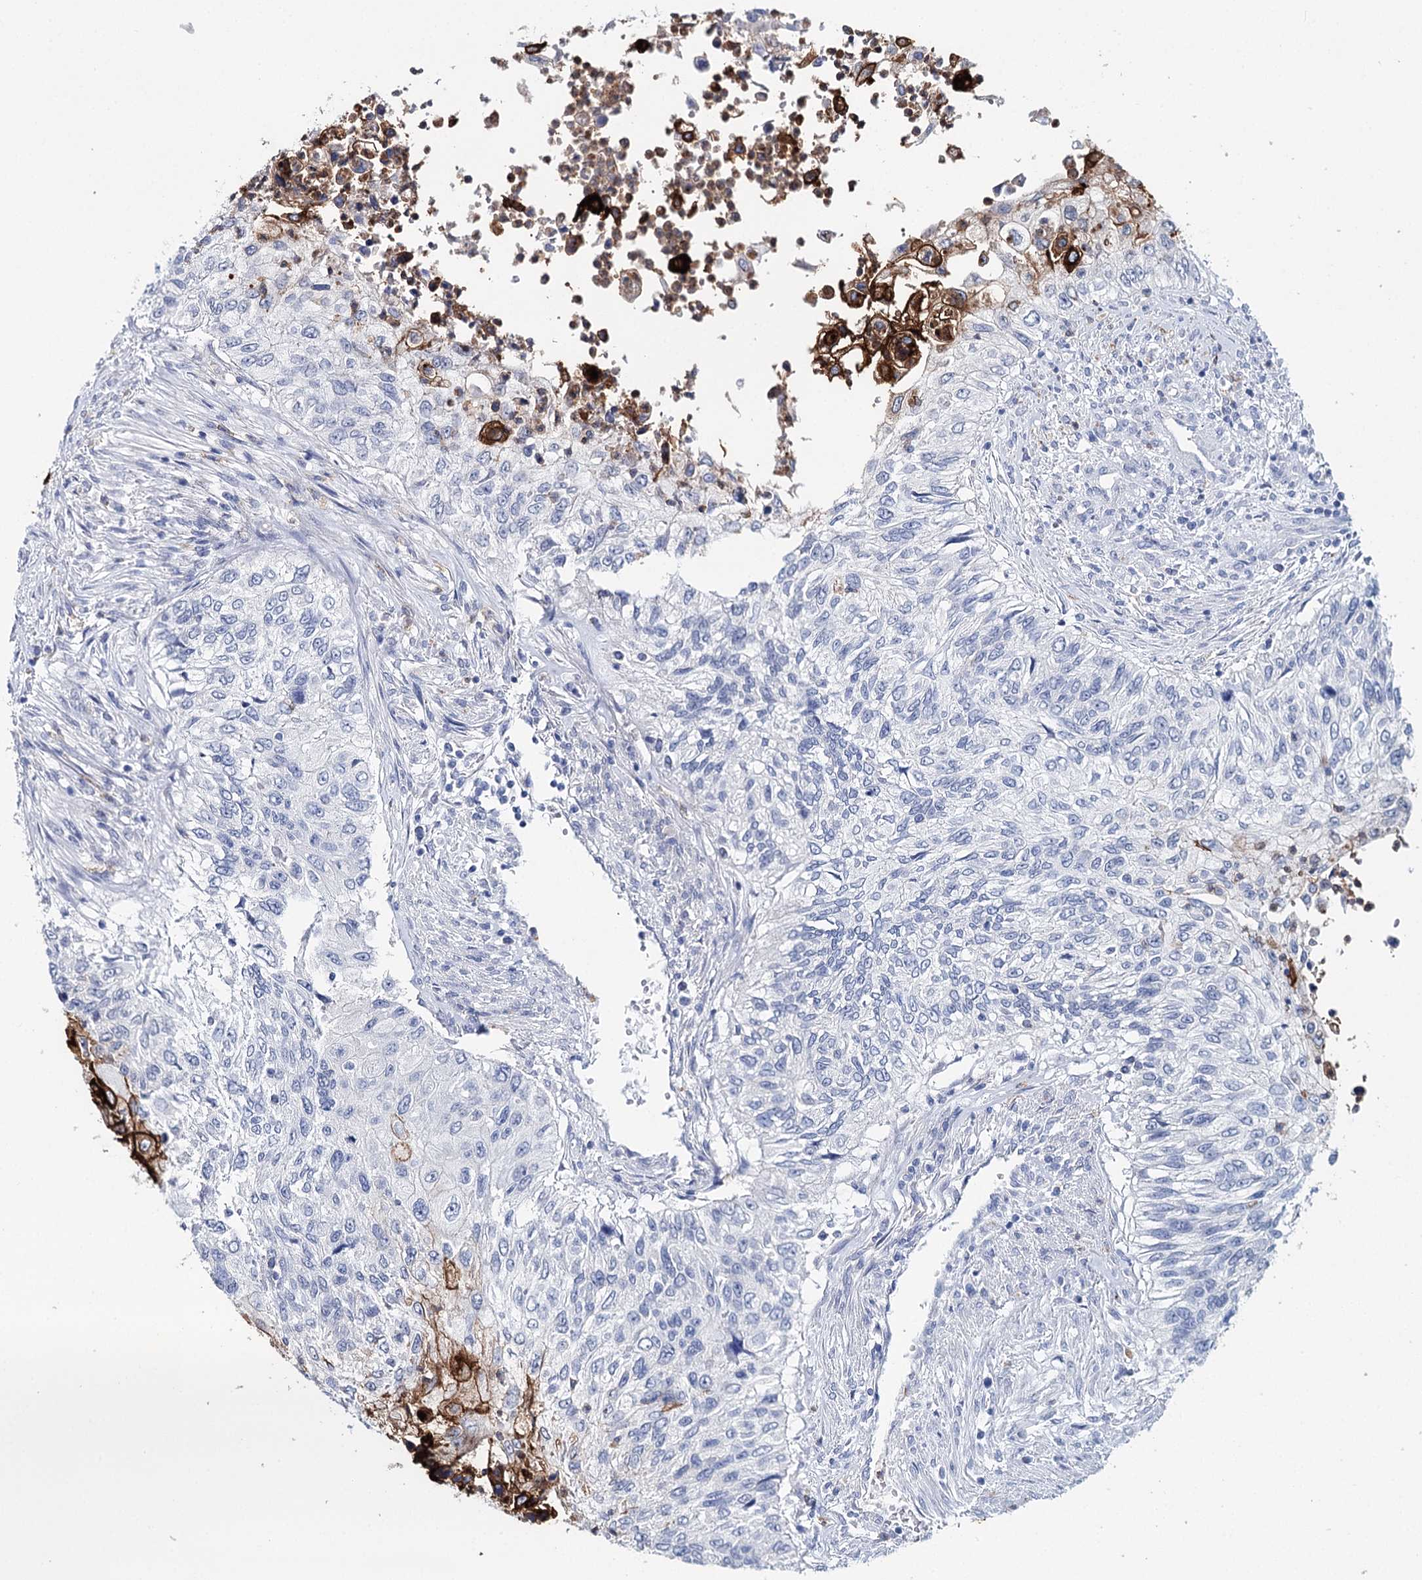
{"staining": {"intensity": "negative", "quantity": "none", "location": "none"}, "tissue": "urothelial cancer", "cell_type": "Tumor cells", "image_type": "cancer", "snomed": [{"axis": "morphology", "description": "Urothelial carcinoma, High grade"}, {"axis": "topography", "description": "Urinary bladder"}], "caption": "An image of human urothelial cancer is negative for staining in tumor cells. (Immunohistochemistry, brightfield microscopy, high magnification).", "gene": "CEACAM8", "patient": {"sex": "female", "age": 60}}